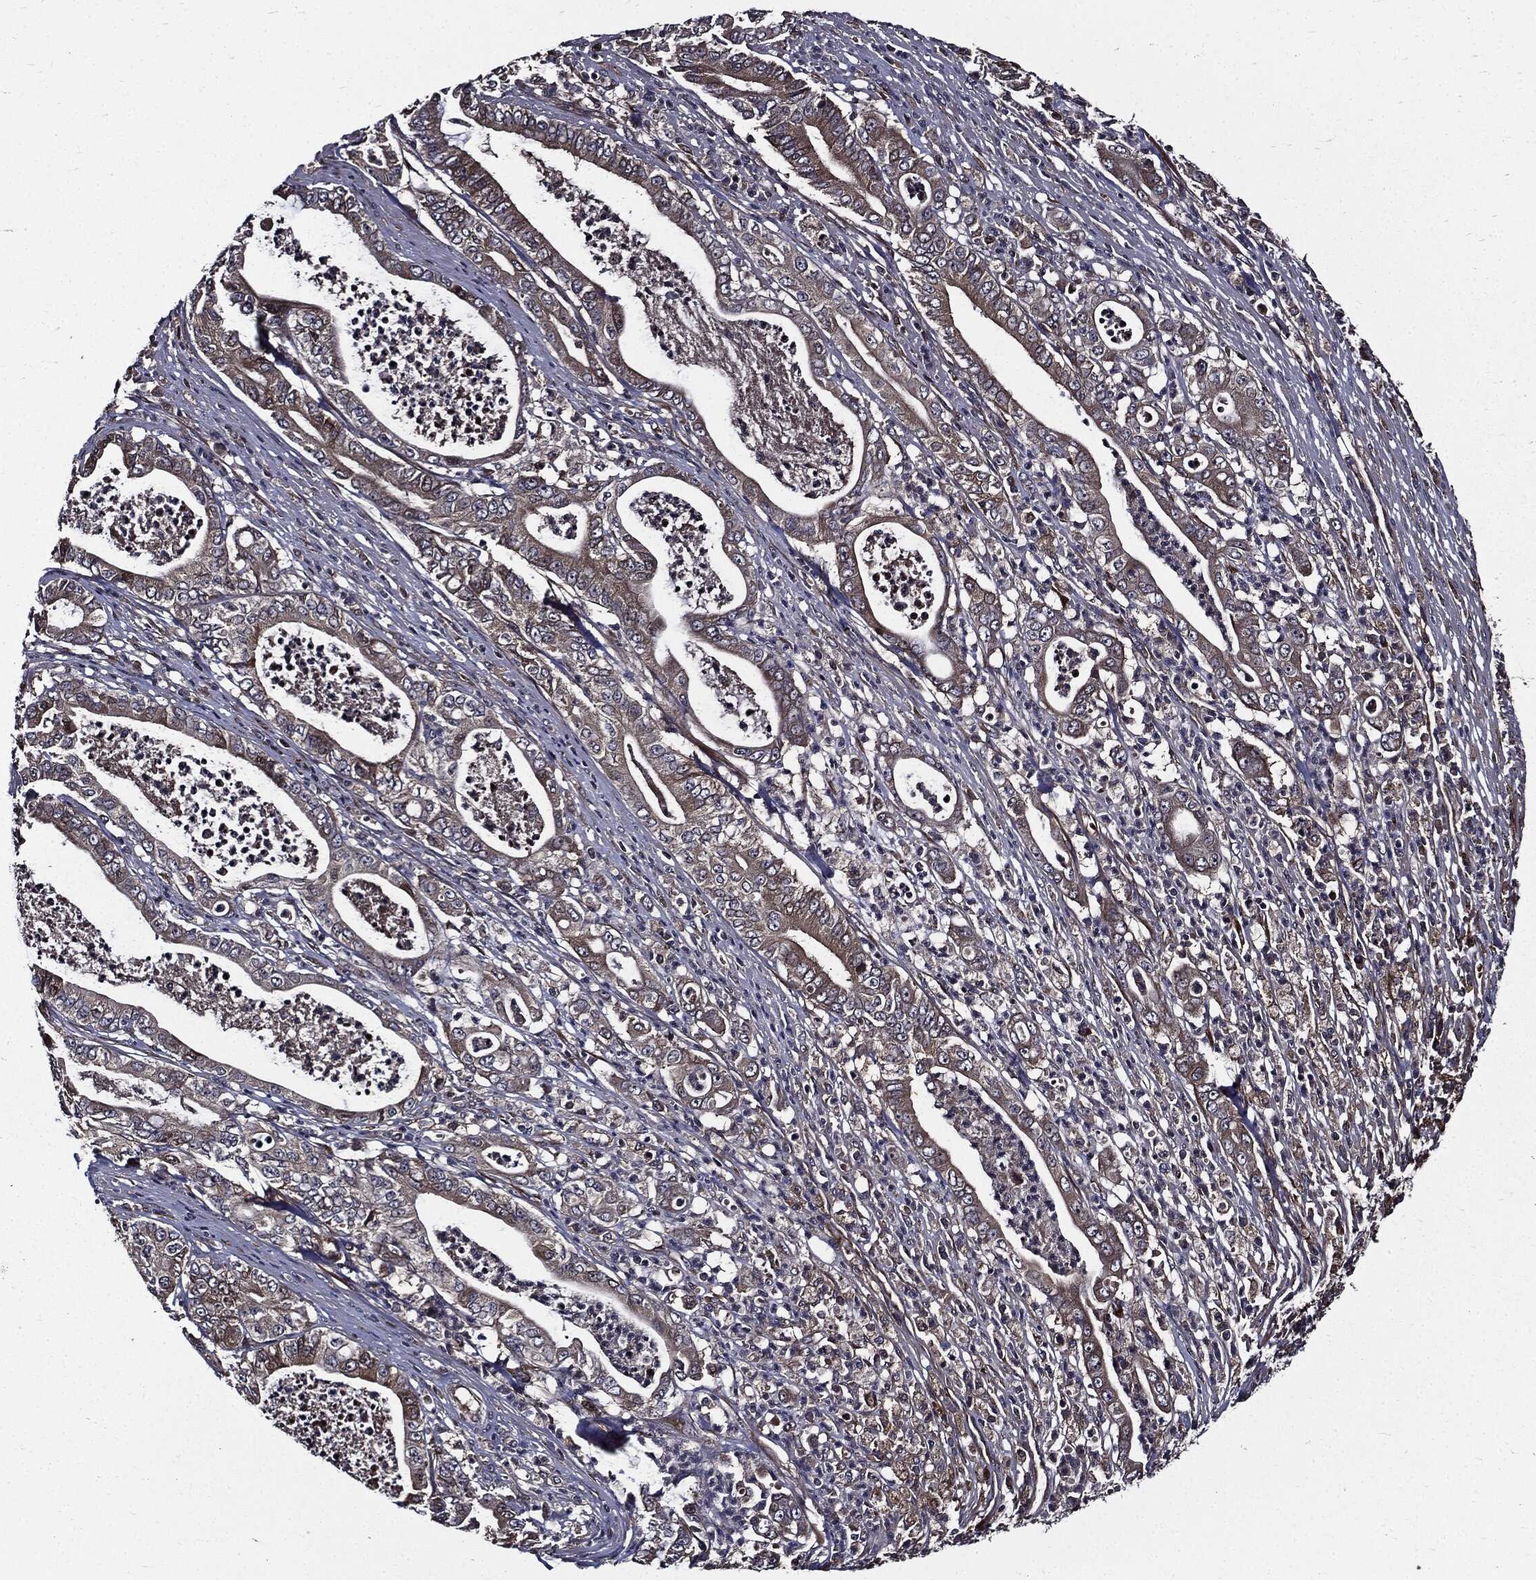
{"staining": {"intensity": "weak", "quantity": ">75%", "location": "cytoplasmic/membranous"}, "tissue": "pancreatic cancer", "cell_type": "Tumor cells", "image_type": "cancer", "snomed": [{"axis": "morphology", "description": "Adenocarcinoma, NOS"}, {"axis": "topography", "description": "Pancreas"}], "caption": "This histopathology image demonstrates immunohistochemistry (IHC) staining of pancreatic adenocarcinoma, with low weak cytoplasmic/membranous expression in approximately >75% of tumor cells.", "gene": "HTT", "patient": {"sex": "male", "age": 71}}